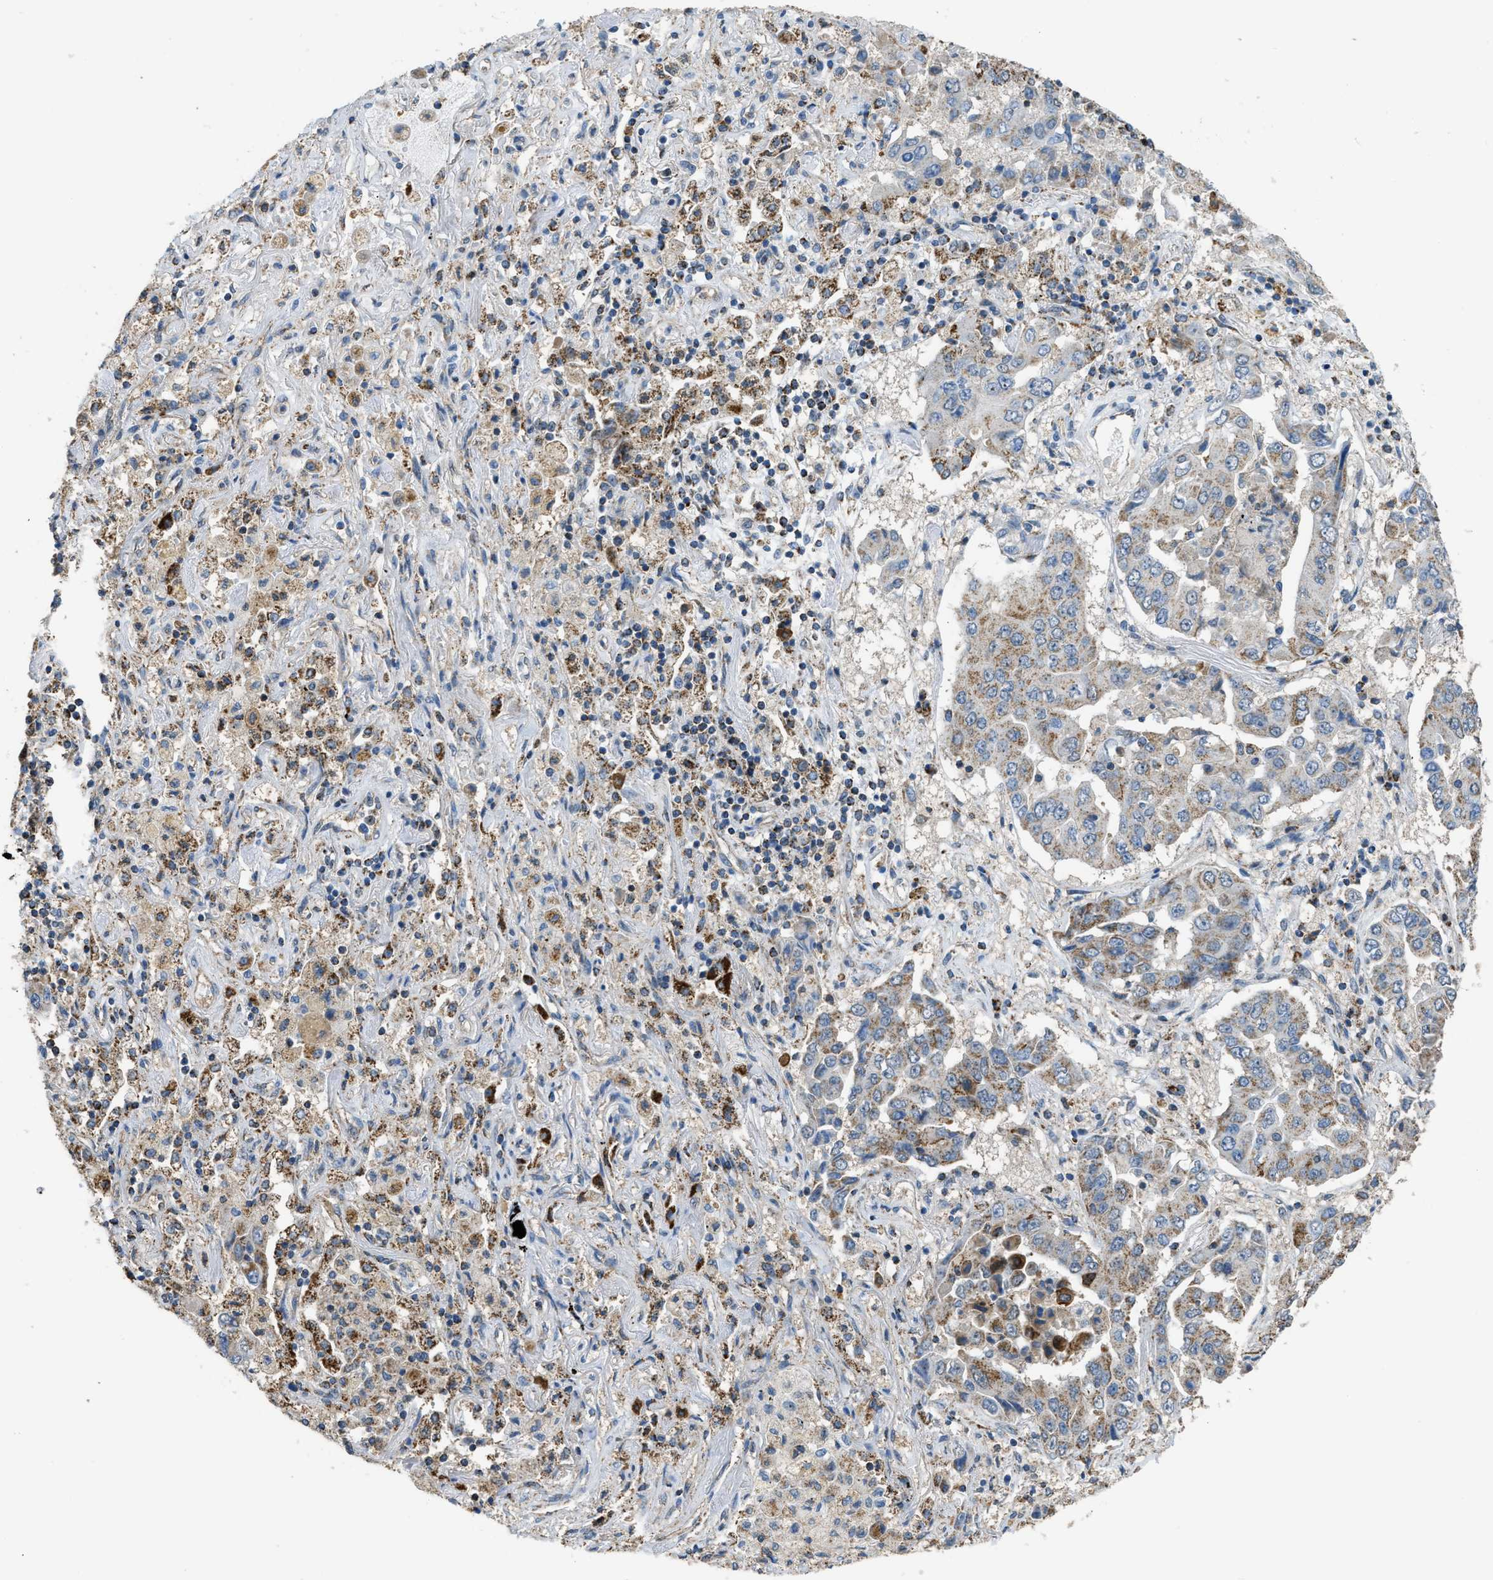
{"staining": {"intensity": "moderate", "quantity": "<25%", "location": "cytoplasmic/membranous"}, "tissue": "lung cancer", "cell_type": "Tumor cells", "image_type": "cancer", "snomed": [{"axis": "morphology", "description": "Adenocarcinoma, NOS"}, {"axis": "topography", "description": "Lung"}], "caption": "Immunohistochemistry (IHC) of lung cancer shows low levels of moderate cytoplasmic/membranous staining in about <25% of tumor cells.", "gene": "ETFB", "patient": {"sex": "female", "age": 65}}